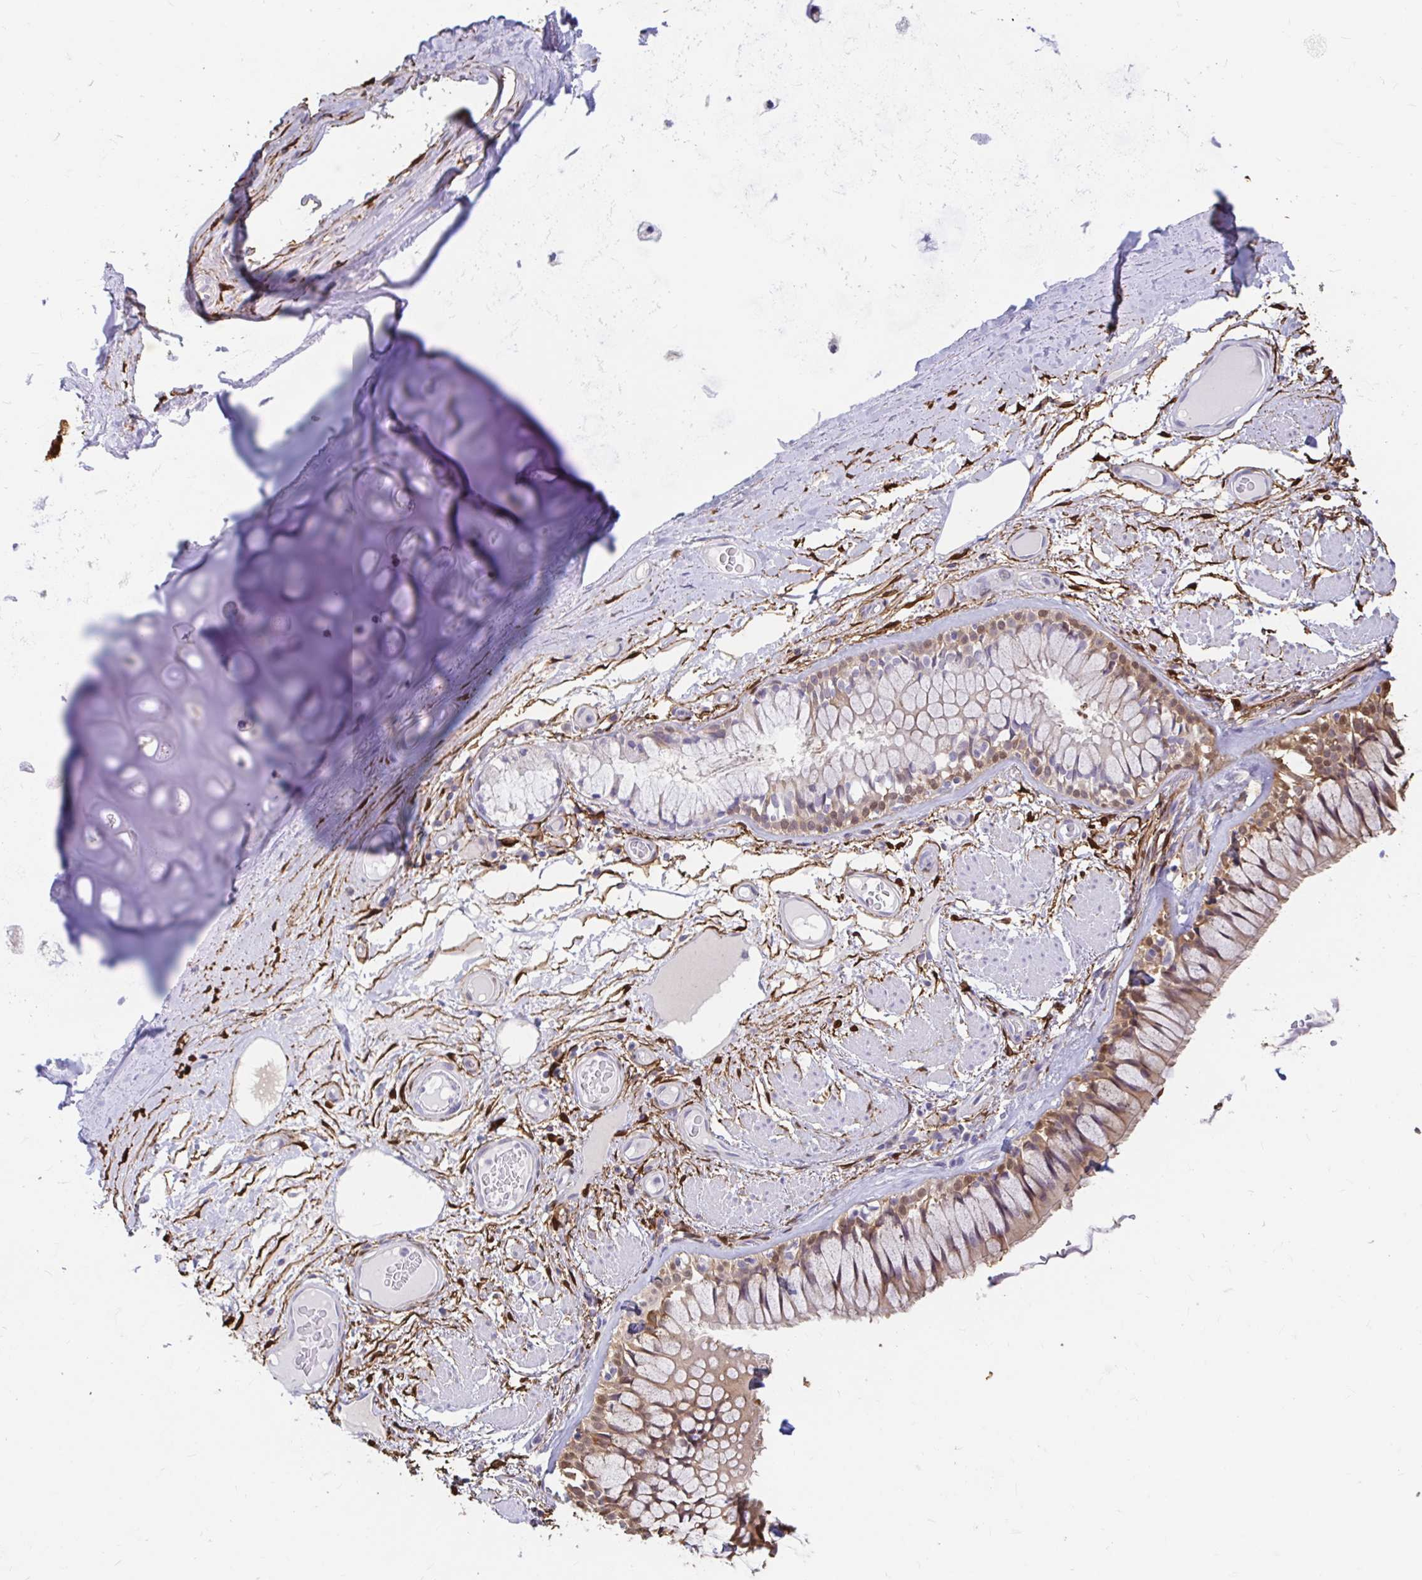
{"staining": {"intensity": "moderate", "quantity": "<25%", "location": "cytoplasmic/membranous"}, "tissue": "soft tissue", "cell_type": "Chondrocytes", "image_type": "normal", "snomed": [{"axis": "morphology", "description": "Normal tissue, NOS"}, {"axis": "topography", "description": "Cartilage tissue"}, {"axis": "topography", "description": "Bronchus"}], "caption": "The micrograph reveals staining of normal soft tissue, revealing moderate cytoplasmic/membranous protein expression (brown color) within chondrocytes.", "gene": "ADH1A", "patient": {"sex": "male", "age": 64}}